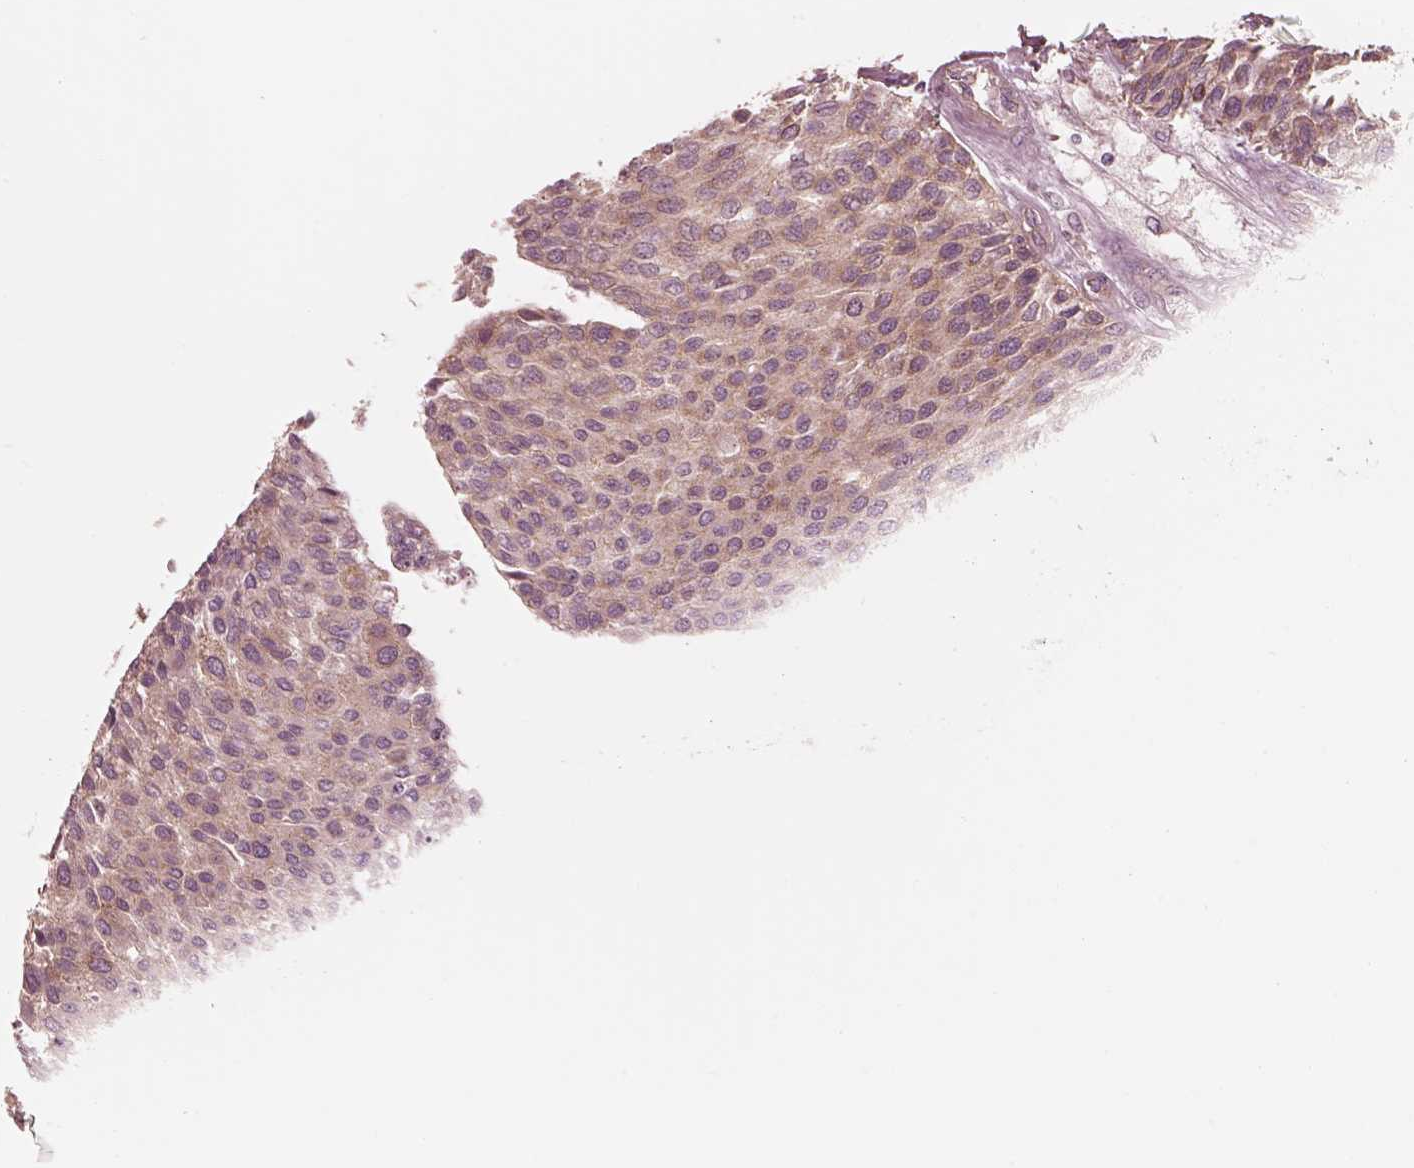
{"staining": {"intensity": "weak", "quantity": ">75%", "location": "cytoplasmic/membranous"}, "tissue": "urothelial cancer", "cell_type": "Tumor cells", "image_type": "cancer", "snomed": [{"axis": "morphology", "description": "Urothelial carcinoma, NOS"}, {"axis": "topography", "description": "Urinary bladder"}], "caption": "High-magnification brightfield microscopy of urothelial cancer stained with DAB (brown) and counterstained with hematoxylin (blue). tumor cells exhibit weak cytoplasmic/membranous positivity is seen in approximately>75% of cells.", "gene": "CNOT2", "patient": {"sex": "male", "age": 55}}